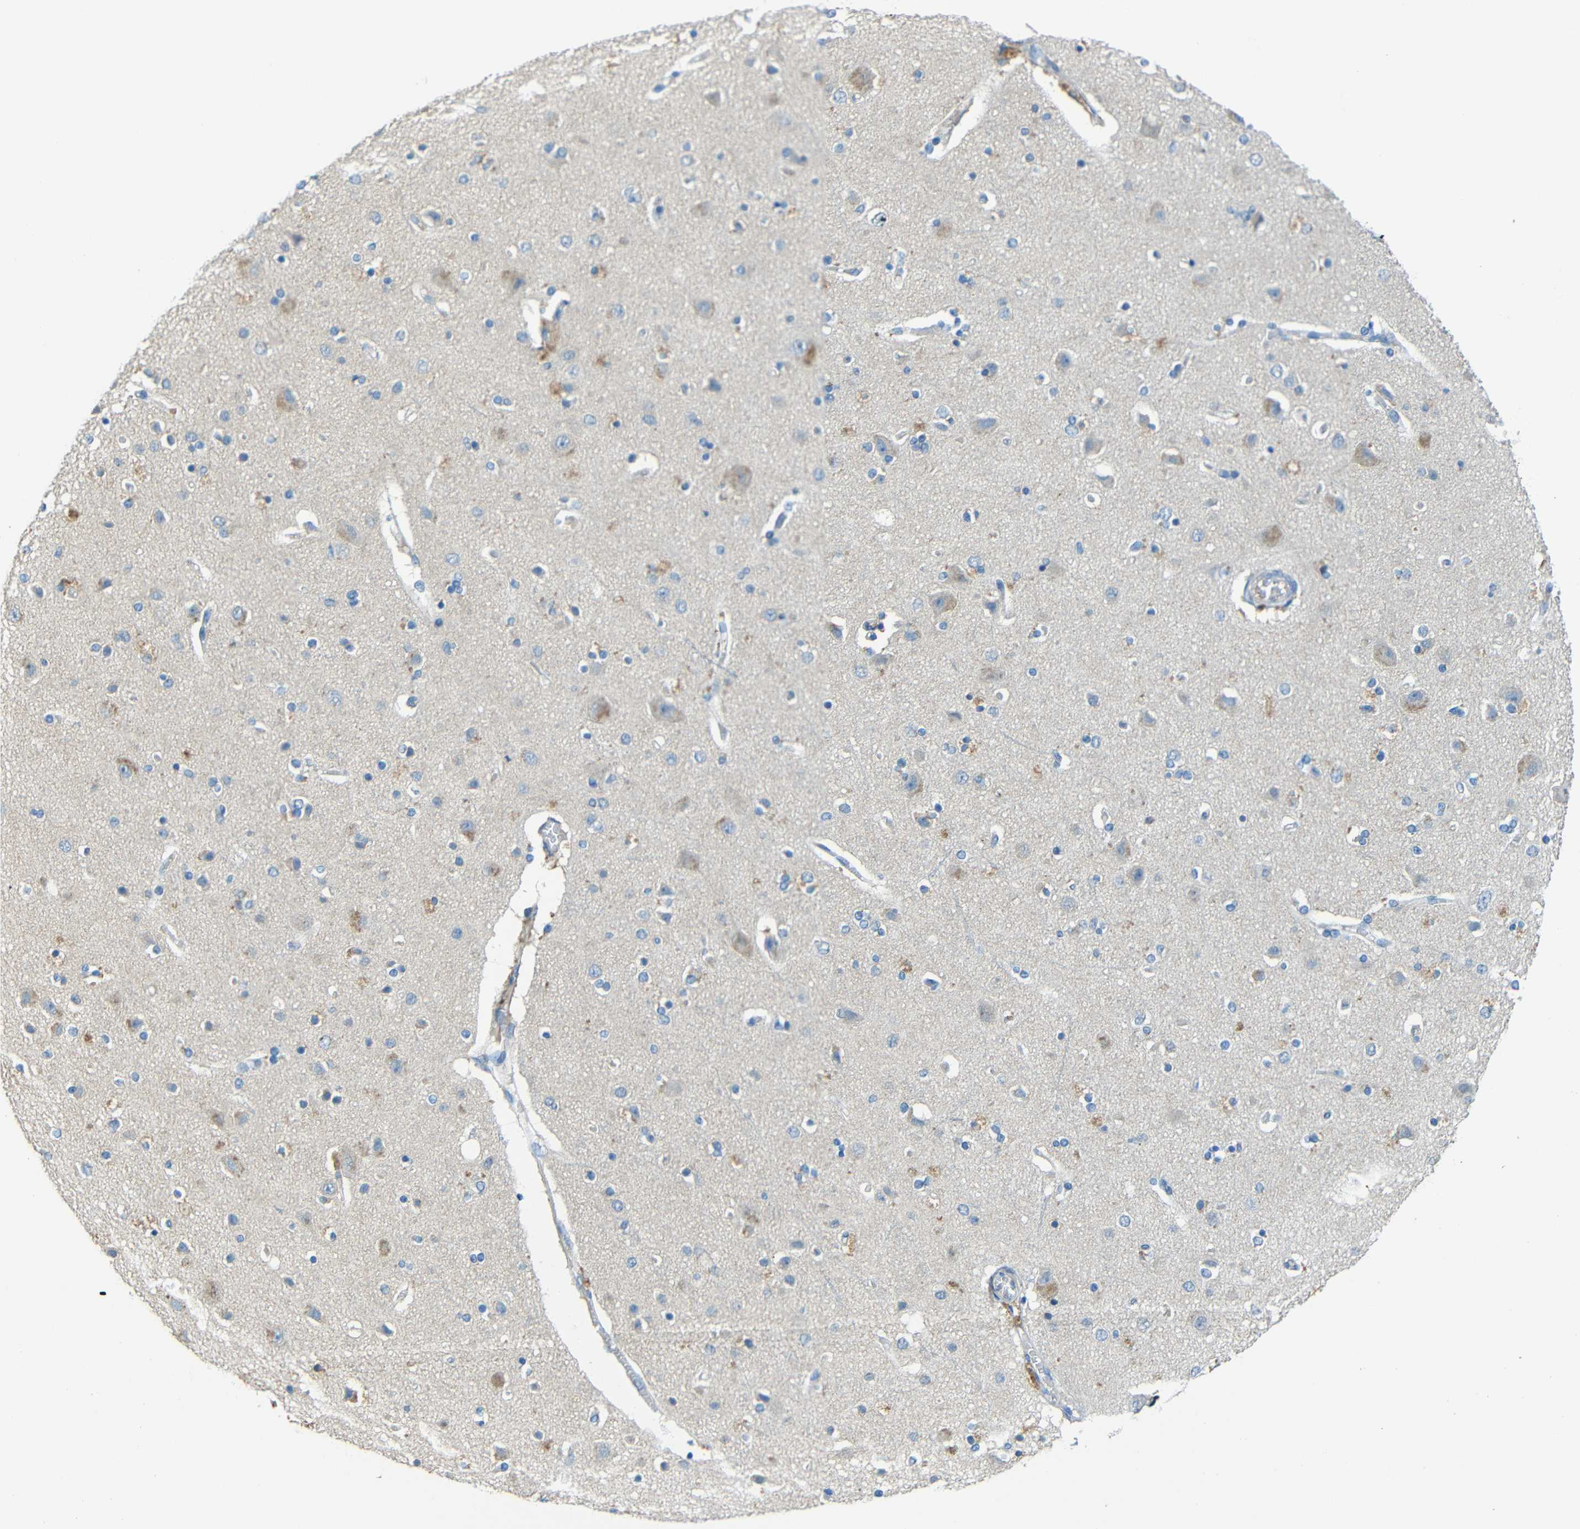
{"staining": {"intensity": "negative", "quantity": "none", "location": "none"}, "tissue": "cerebral cortex", "cell_type": "Endothelial cells", "image_type": "normal", "snomed": [{"axis": "morphology", "description": "Normal tissue, NOS"}, {"axis": "topography", "description": "Cerebral cortex"}], "caption": "High magnification brightfield microscopy of unremarkable cerebral cortex stained with DAB (3,3'-diaminobenzidine) (brown) and counterstained with hematoxylin (blue): endothelial cells show no significant positivity. The staining is performed using DAB (3,3'-diaminobenzidine) brown chromogen with nuclei counter-stained in using hematoxylin.", "gene": "CYP26B1", "patient": {"sex": "female", "age": 54}}